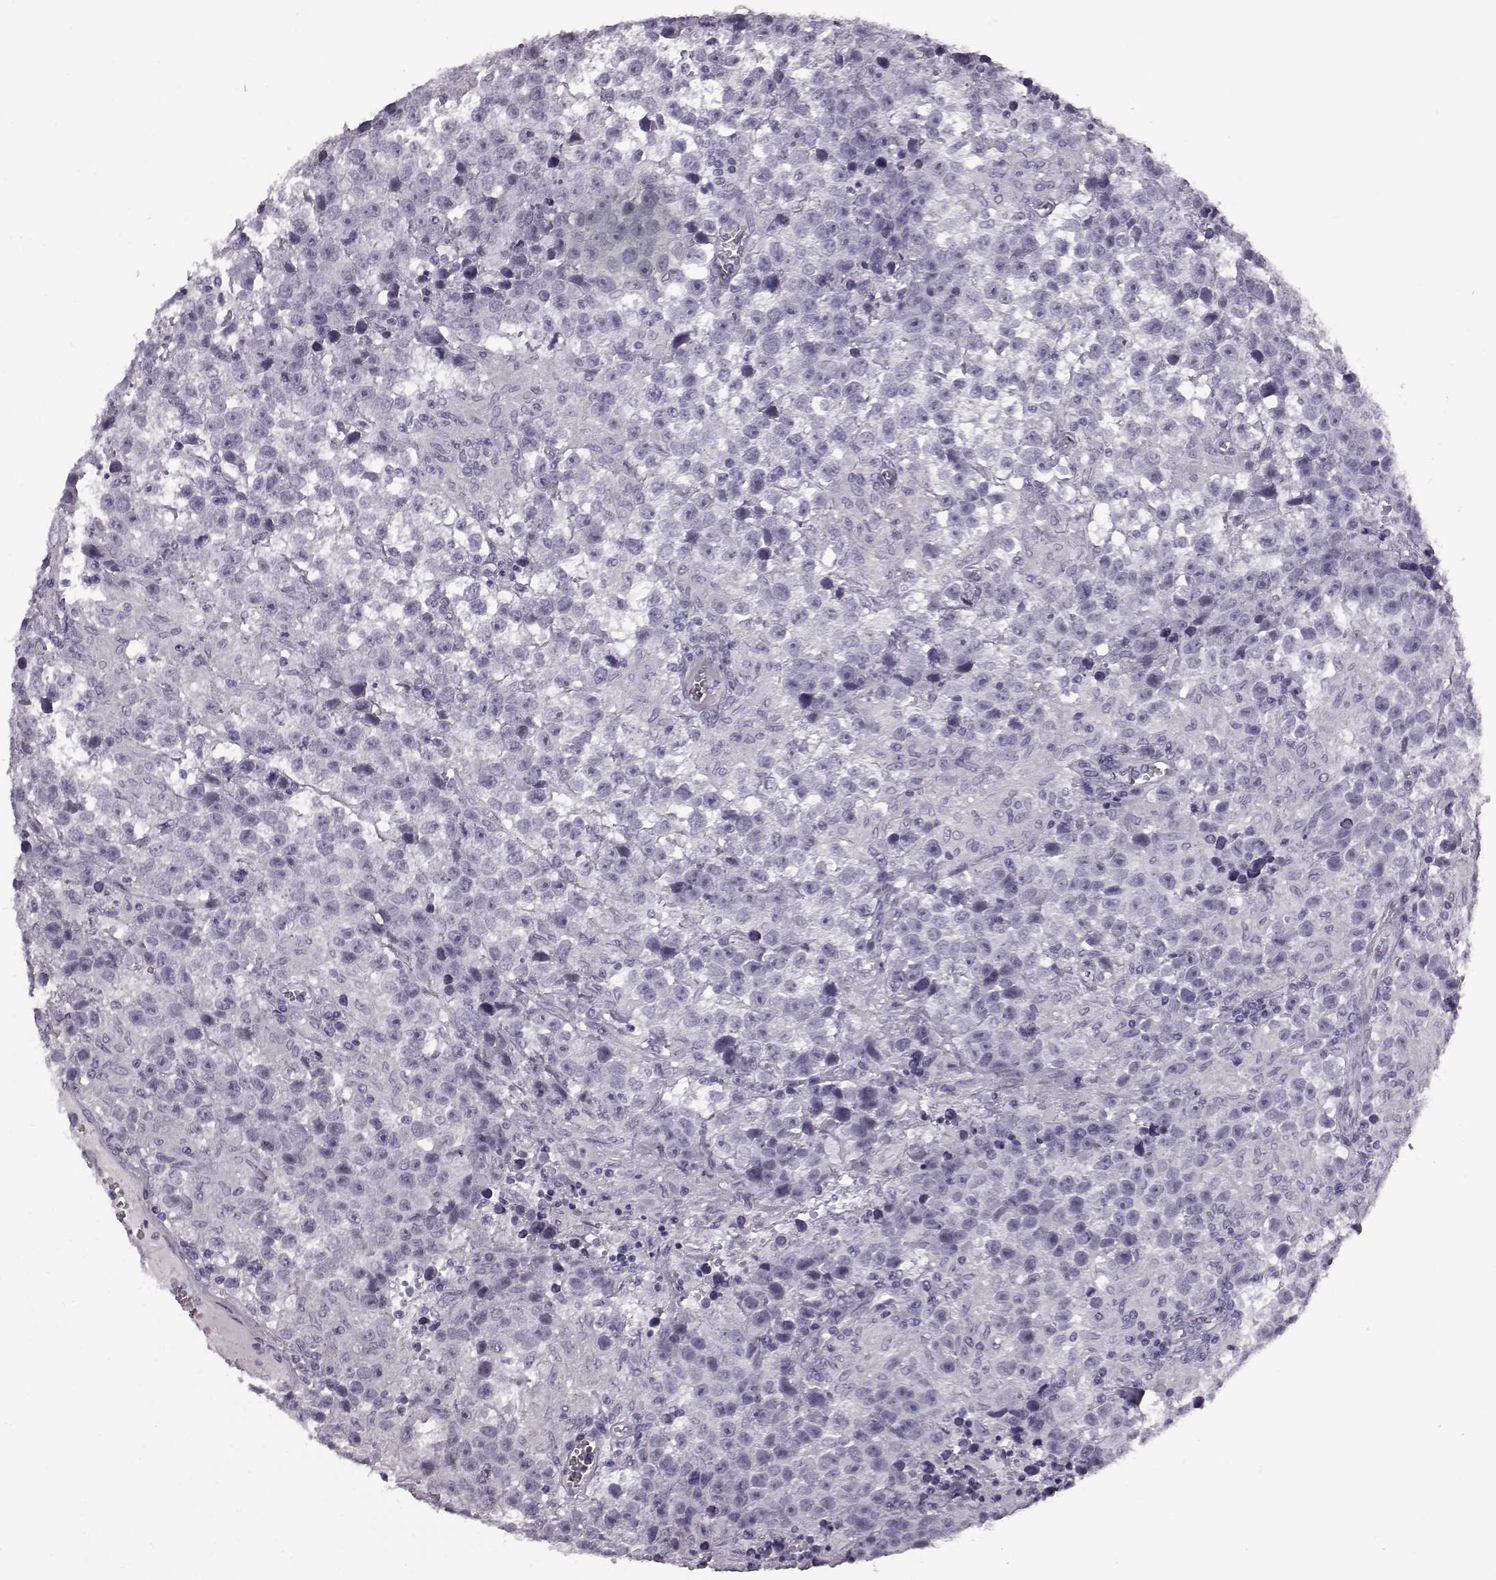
{"staining": {"intensity": "negative", "quantity": "none", "location": "none"}, "tissue": "testis cancer", "cell_type": "Tumor cells", "image_type": "cancer", "snomed": [{"axis": "morphology", "description": "Seminoma, NOS"}, {"axis": "topography", "description": "Testis"}], "caption": "Immunohistochemical staining of seminoma (testis) displays no significant positivity in tumor cells.", "gene": "PRPH2", "patient": {"sex": "male", "age": 43}}